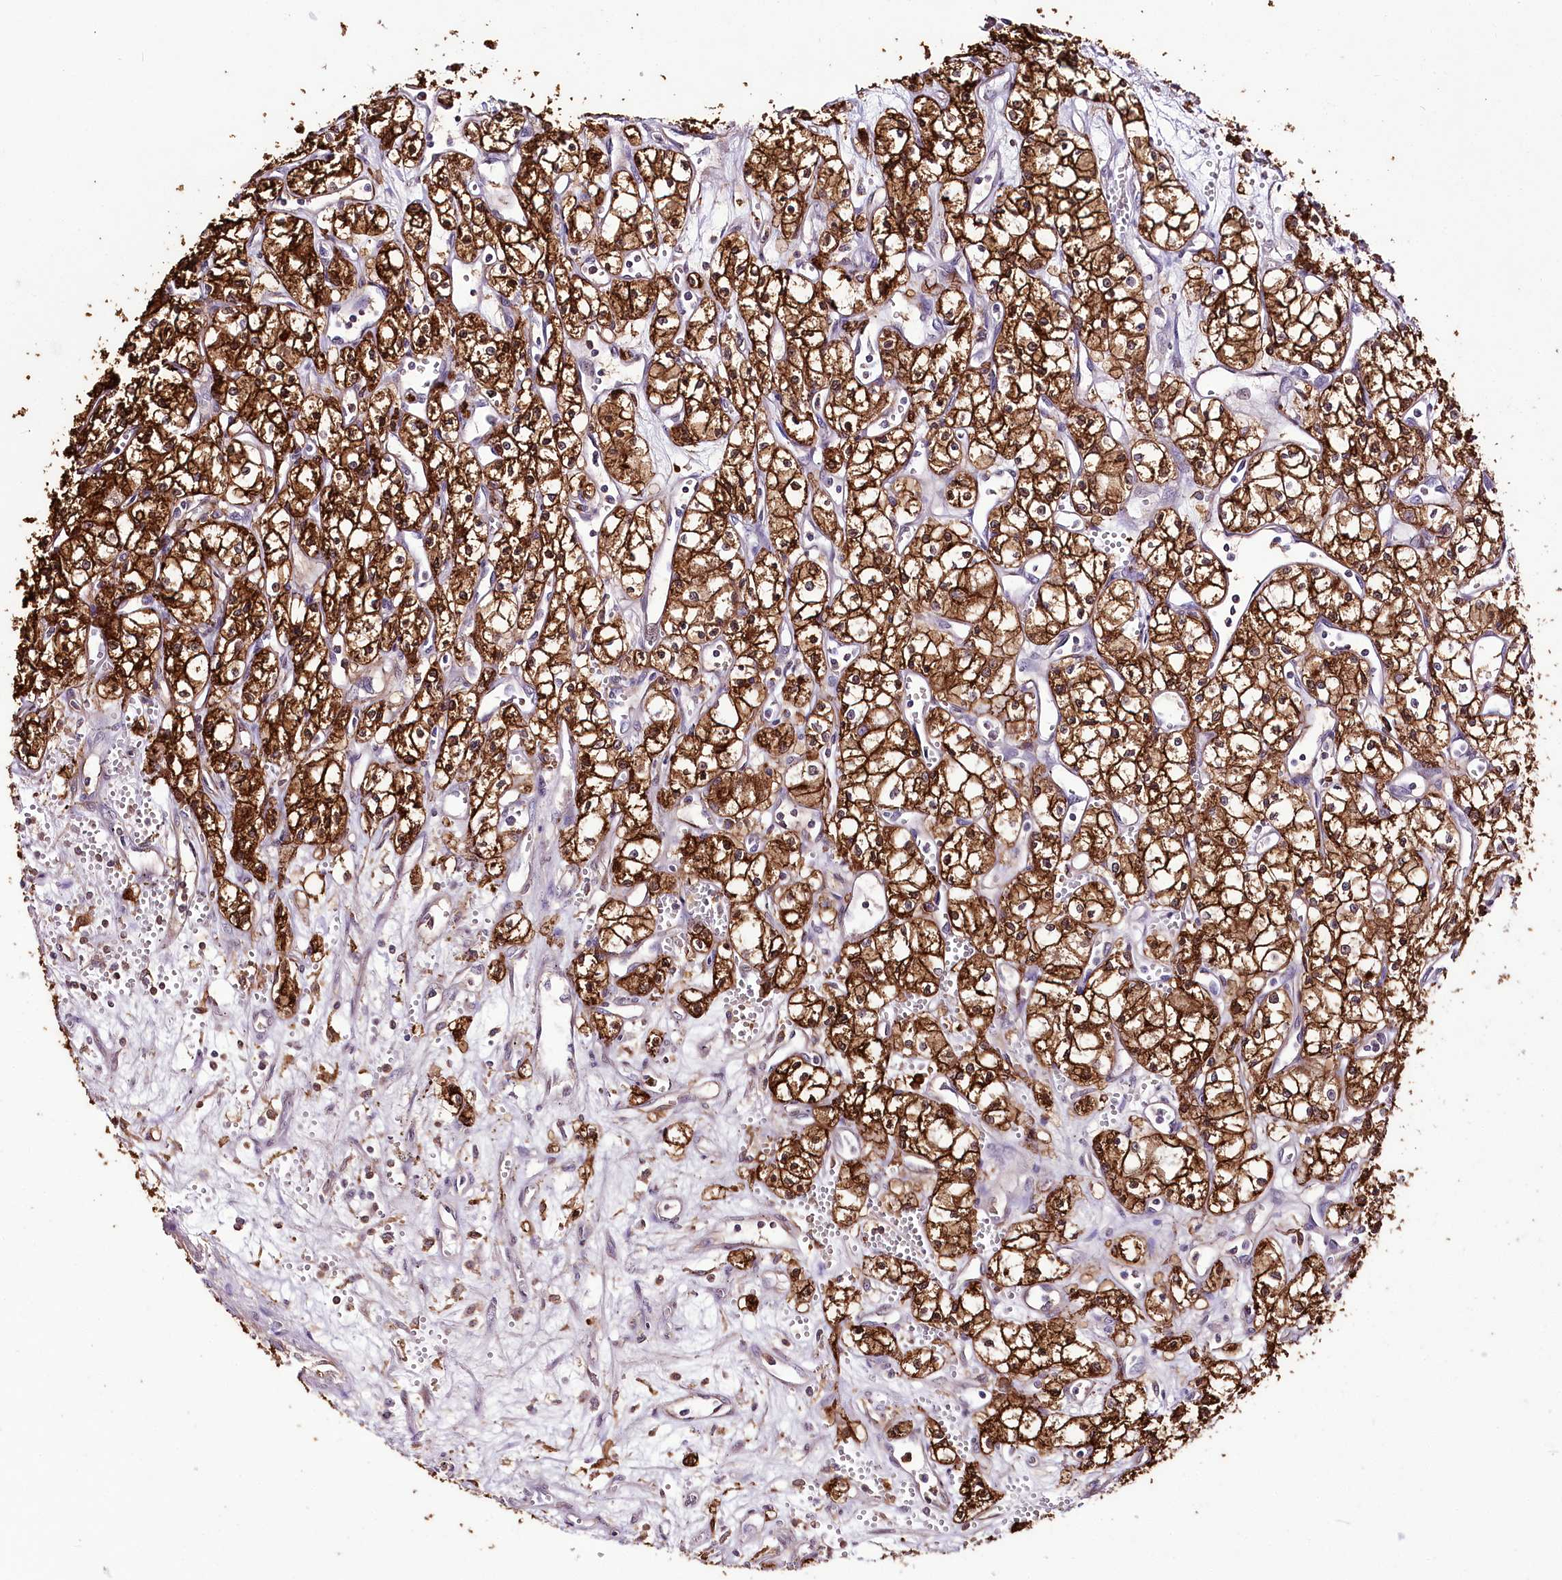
{"staining": {"intensity": "strong", "quantity": ">75%", "location": "cytoplasmic/membranous"}, "tissue": "renal cancer", "cell_type": "Tumor cells", "image_type": "cancer", "snomed": [{"axis": "morphology", "description": "Adenocarcinoma, NOS"}, {"axis": "topography", "description": "Kidney"}], "caption": "The micrograph shows immunohistochemical staining of renal cancer (adenocarcinoma). There is strong cytoplasmic/membranous expression is present in about >75% of tumor cells.", "gene": "UGP2", "patient": {"sex": "male", "age": 59}}